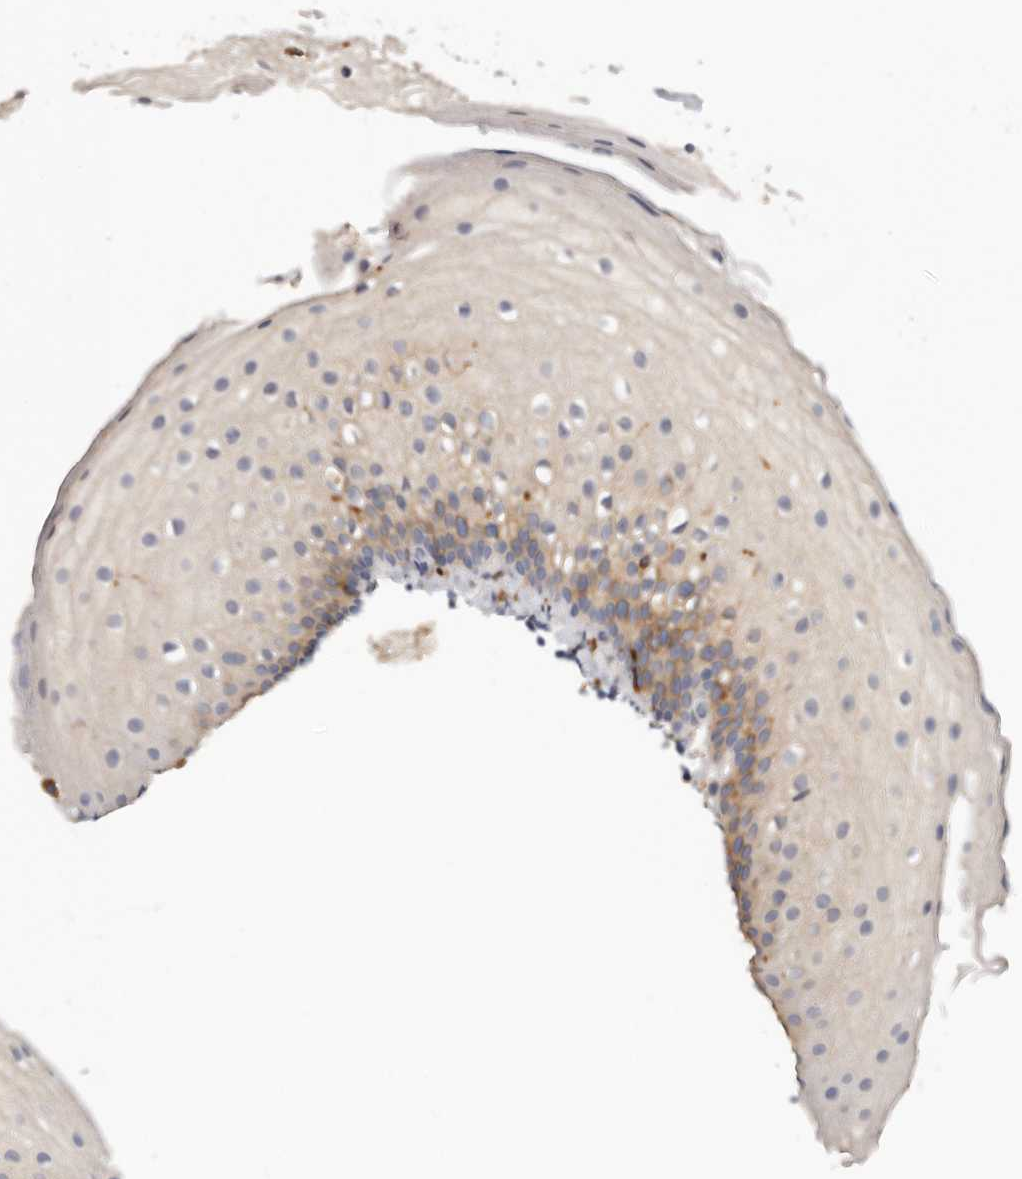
{"staining": {"intensity": "moderate", "quantity": "<25%", "location": "cytoplasmic/membranous"}, "tissue": "oral mucosa", "cell_type": "Squamous epithelial cells", "image_type": "normal", "snomed": [{"axis": "morphology", "description": "Normal tissue, NOS"}, {"axis": "topography", "description": "Oral tissue"}], "caption": "Protein expression analysis of unremarkable oral mucosa reveals moderate cytoplasmic/membranous staining in about <25% of squamous epithelial cells. Using DAB (brown) and hematoxylin (blue) stains, captured at high magnification using brightfield microscopy.", "gene": "TFRC", "patient": {"sex": "male", "age": 28}}